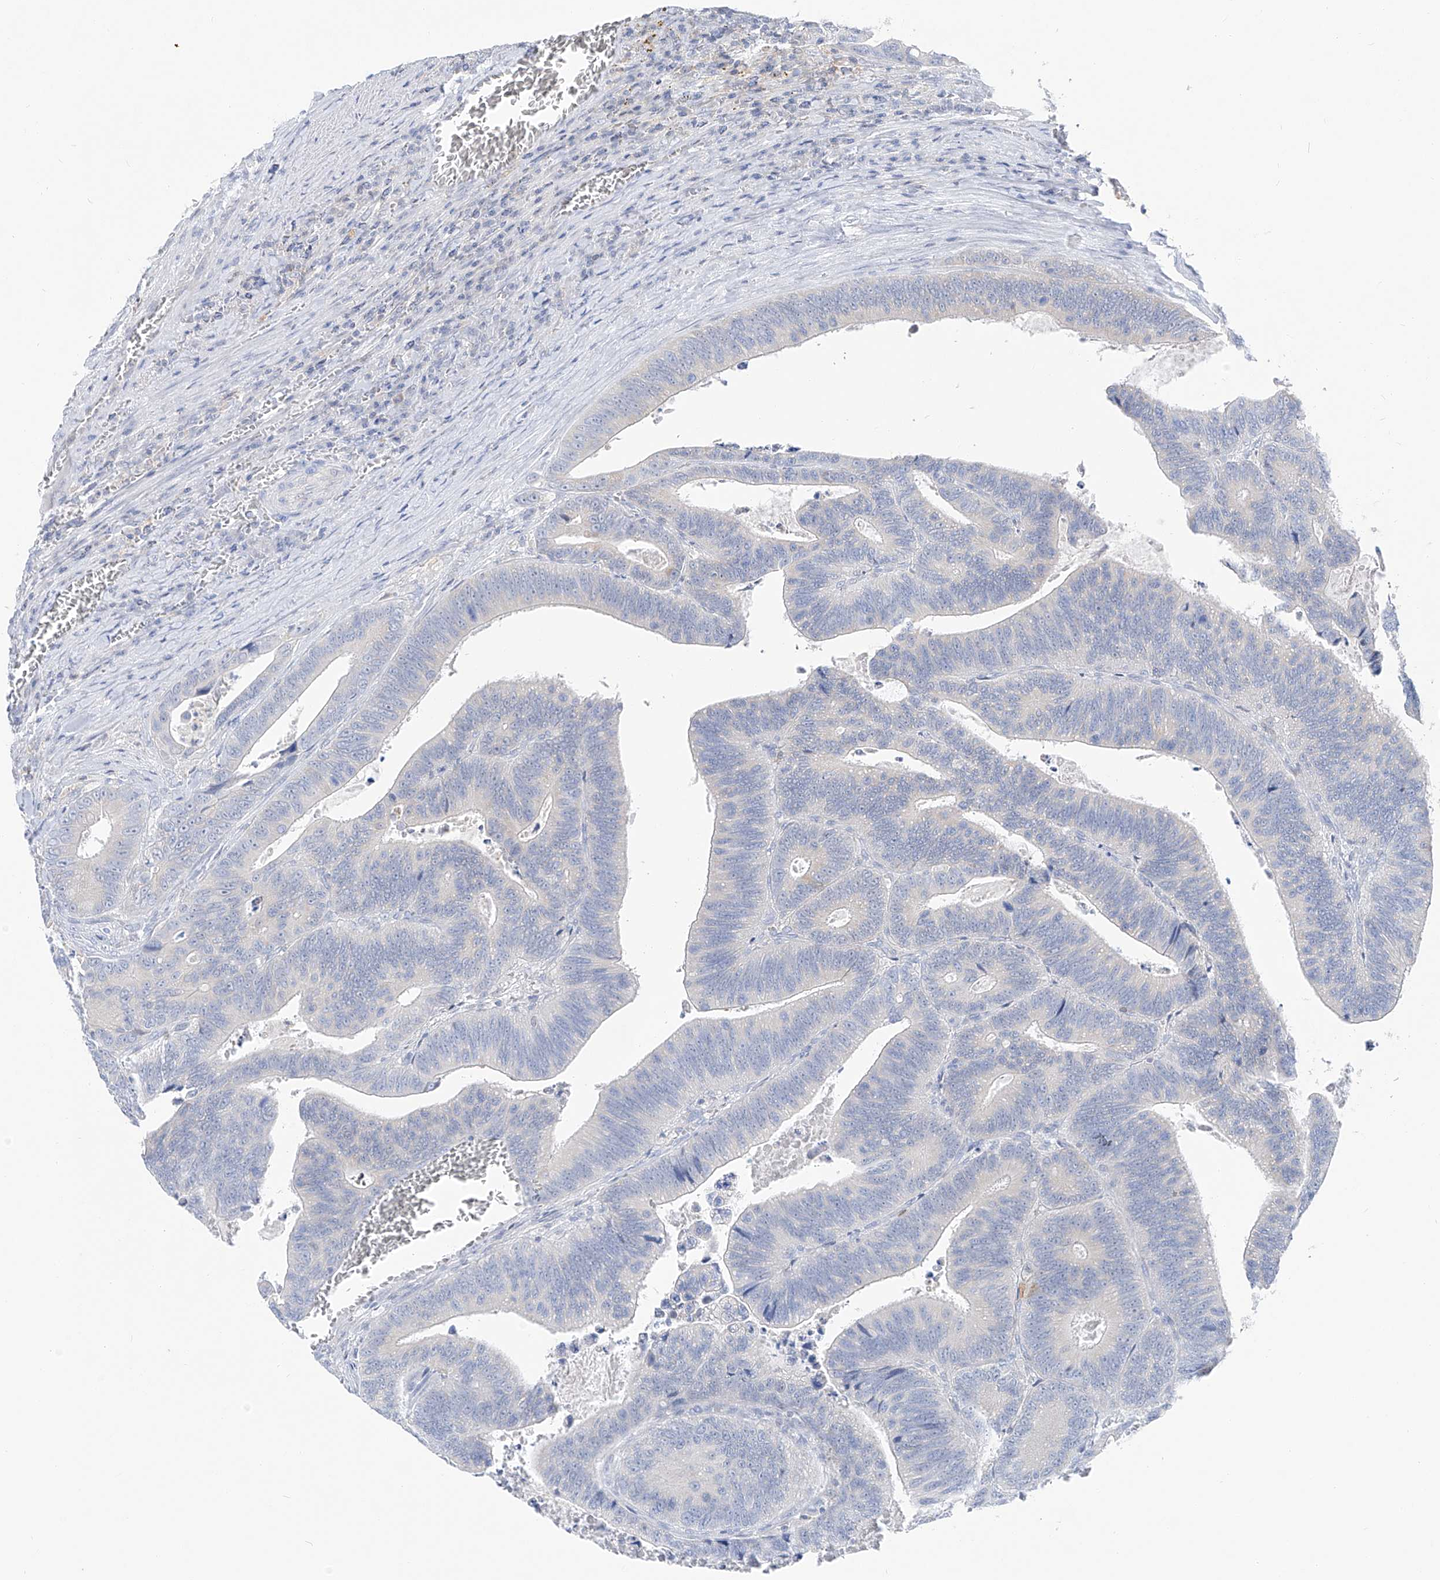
{"staining": {"intensity": "negative", "quantity": "none", "location": "none"}, "tissue": "colorectal cancer", "cell_type": "Tumor cells", "image_type": "cancer", "snomed": [{"axis": "morphology", "description": "Inflammation, NOS"}, {"axis": "morphology", "description": "Adenocarcinoma, NOS"}, {"axis": "topography", "description": "Colon"}], "caption": "This is an IHC micrograph of colorectal adenocarcinoma. There is no expression in tumor cells.", "gene": "UFL1", "patient": {"sex": "male", "age": 72}}